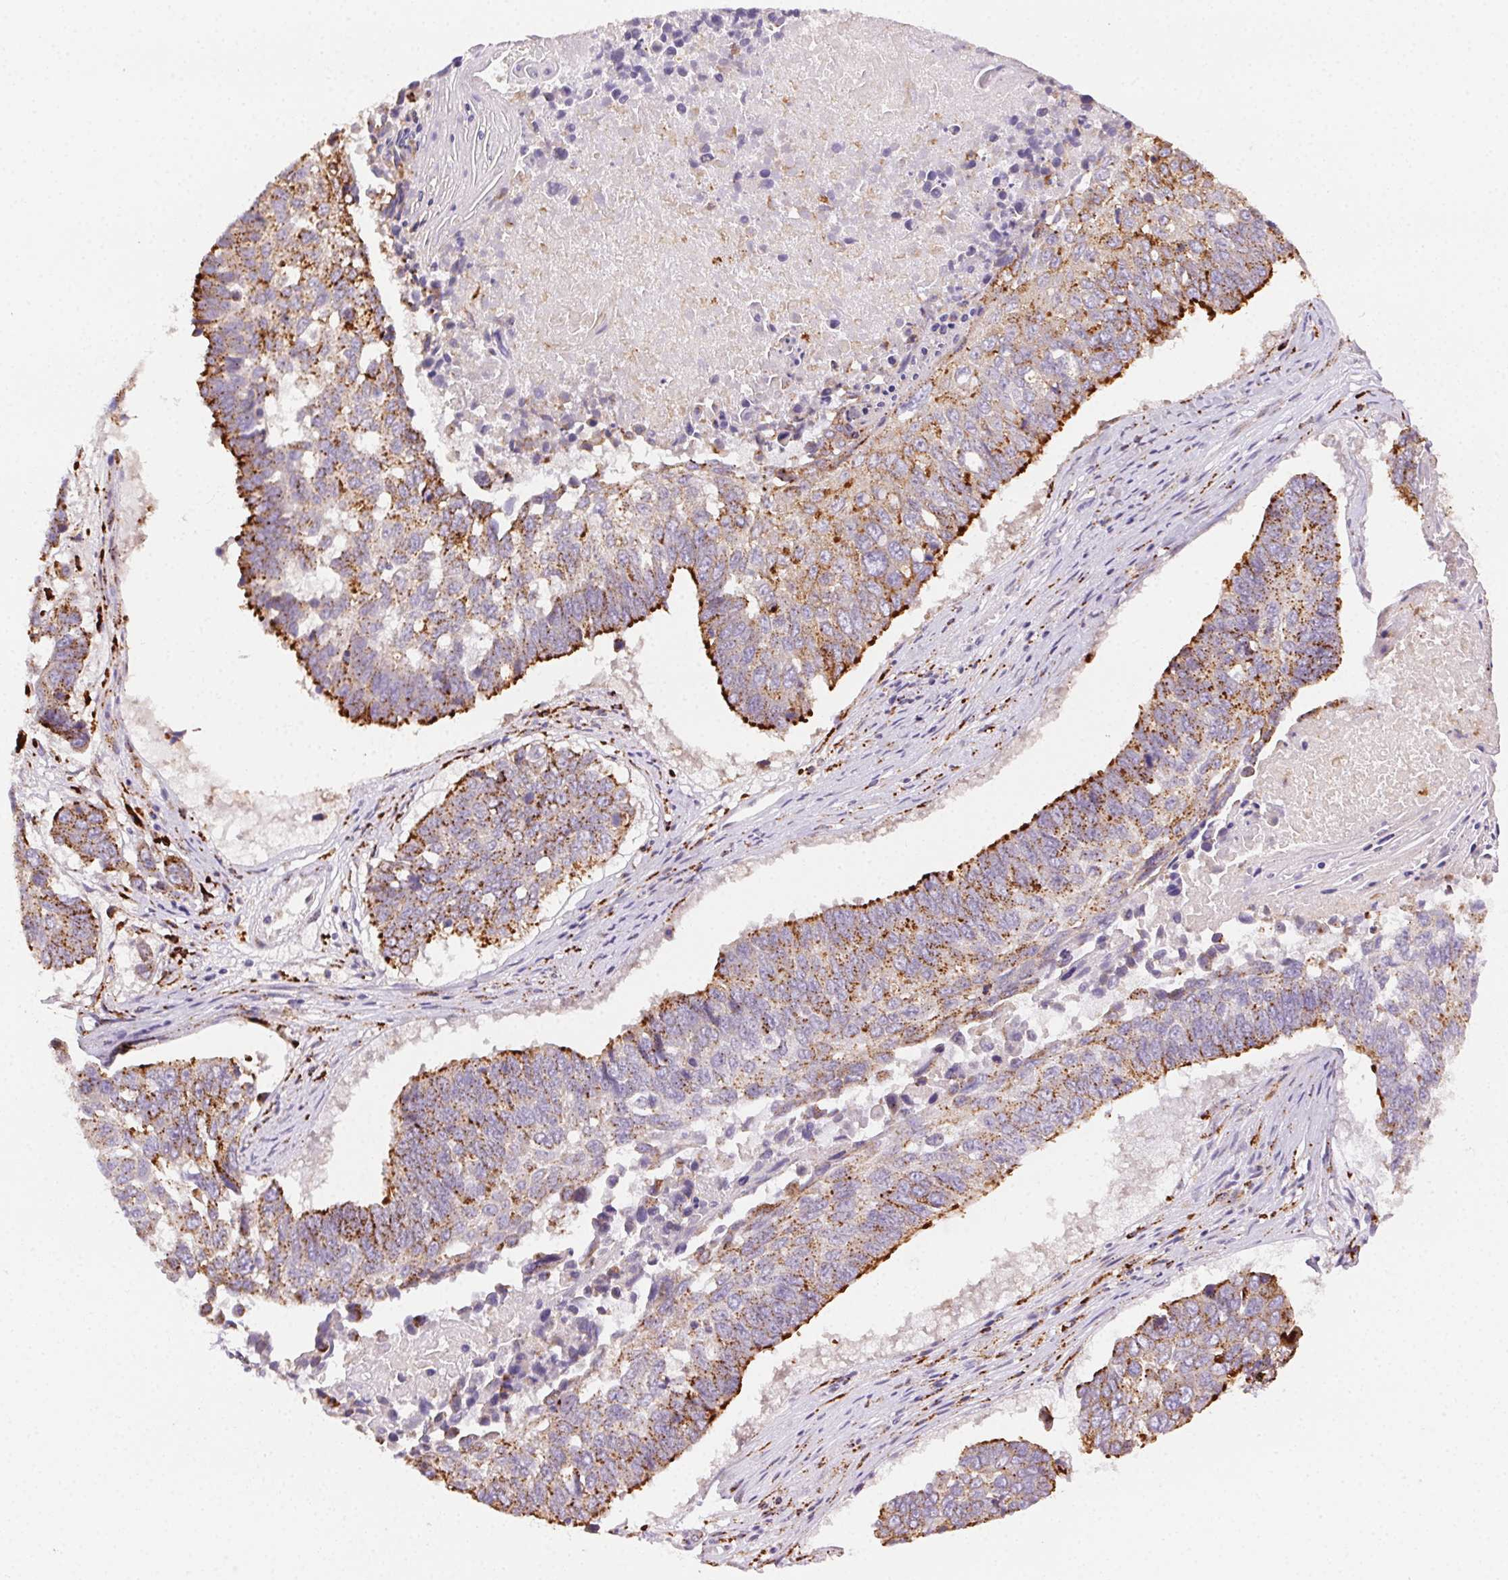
{"staining": {"intensity": "strong", "quantity": "25%-75%", "location": "cytoplasmic/membranous"}, "tissue": "lung cancer", "cell_type": "Tumor cells", "image_type": "cancer", "snomed": [{"axis": "morphology", "description": "Squamous cell carcinoma, NOS"}, {"axis": "topography", "description": "Lung"}], "caption": "Immunohistochemical staining of human lung cancer shows high levels of strong cytoplasmic/membranous protein staining in about 25%-75% of tumor cells. Nuclei are stained in blue.", "gene": "SCPEP1", "patient": {"sex": "male", "age": 73}}